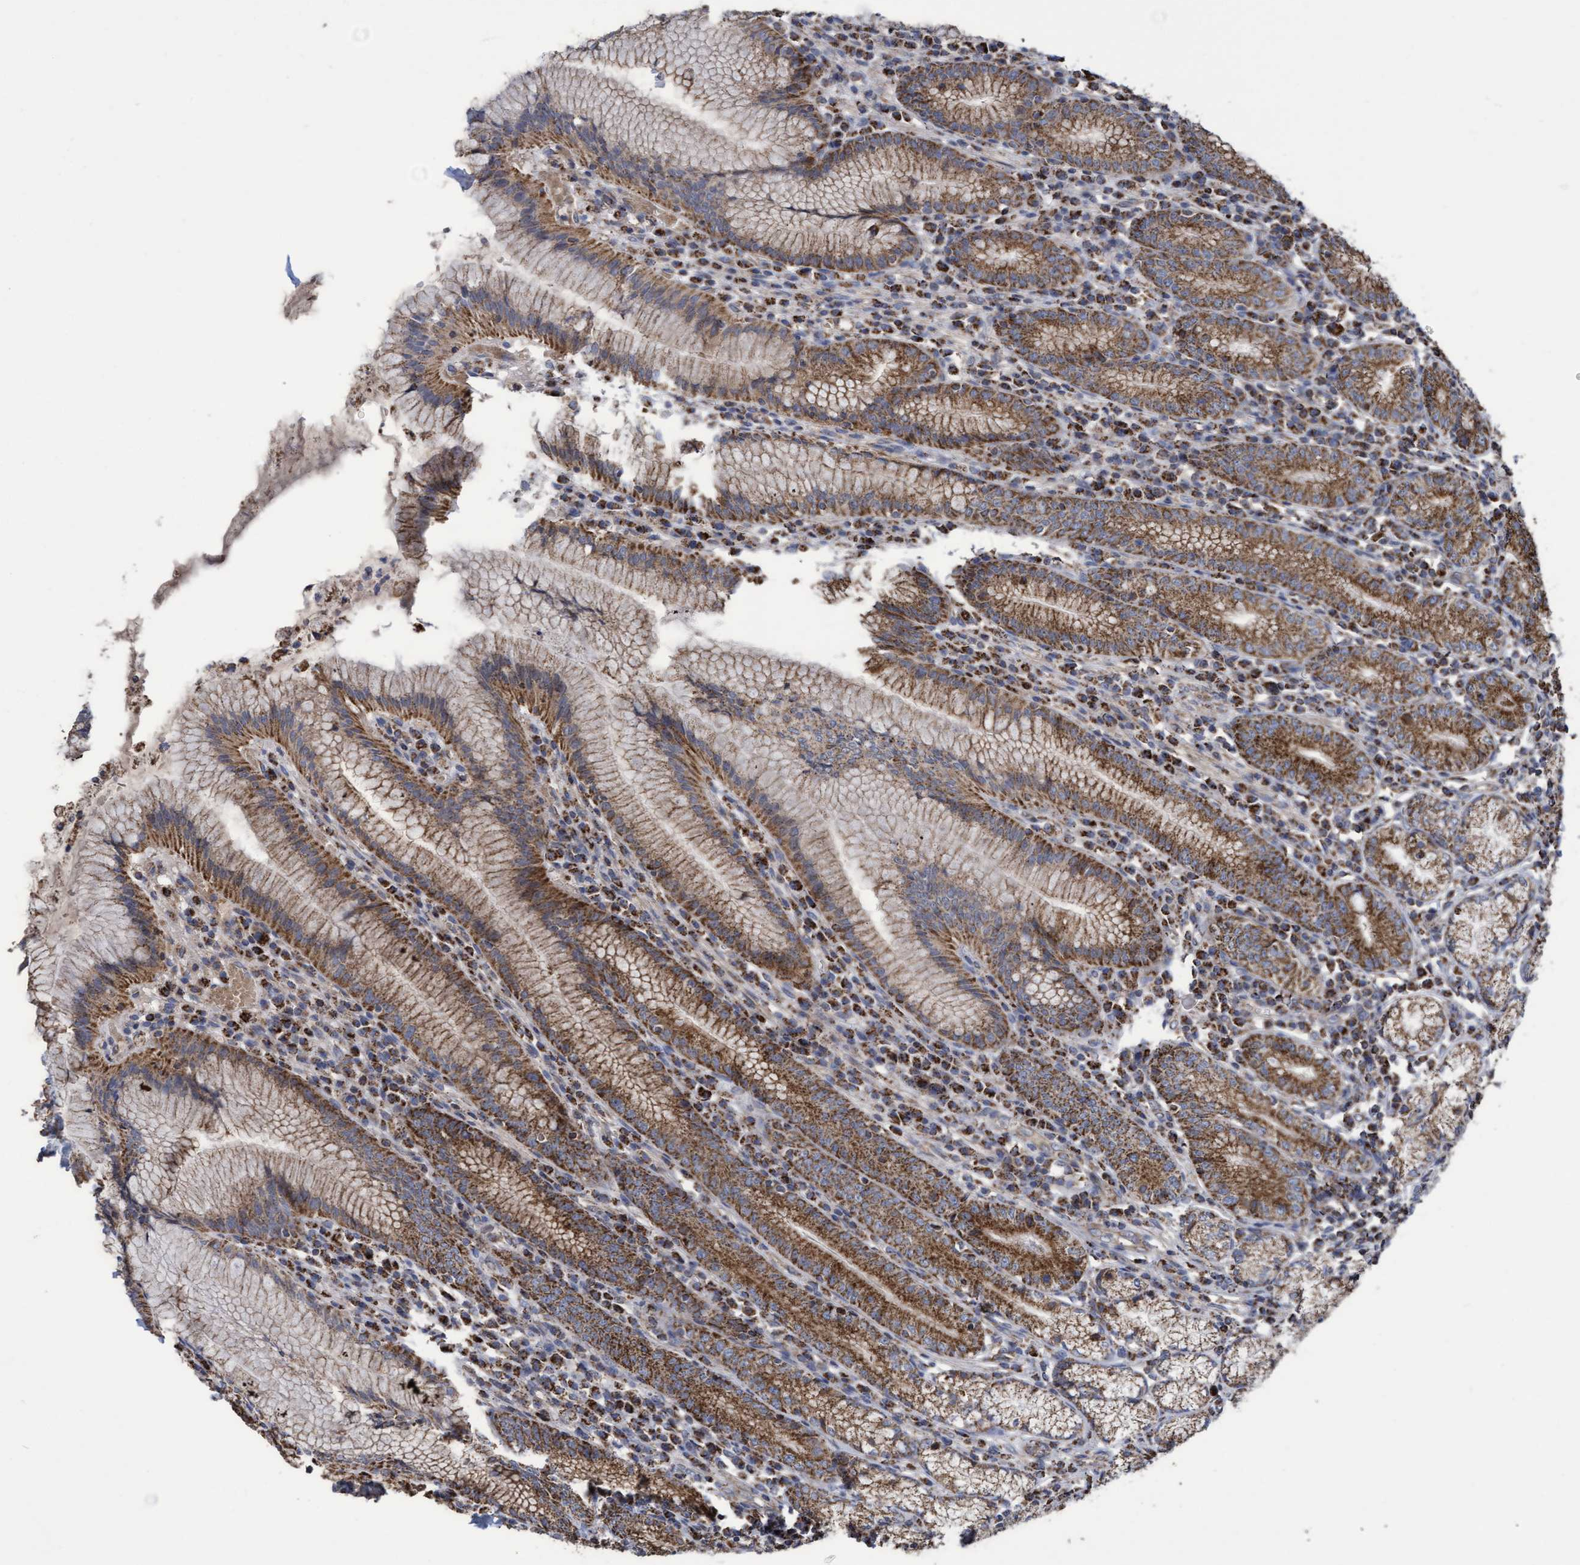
{"staining": {"intensity": "strong", "quantity": ">75%", "location": "cytoplasmic/membranous"}, "tissue": "stomach", "cell_type": "Glandular cells", "image_type": "normal", "snomed": [{"axis": "morphology", "description": "Normal tissue, NOS"}, {"axis": "topography", "description": "Stomach"}], "caption": "High-power microscopy captured an immunohistochemistry image of normal stomach, revealing strong cytoplasmic/membranous expression in about >75% of glandular cells. (Stains: DAB (3,3'-diaminobenzidine) in brown, nuclei in blue, Microscopy: brightfield microscopy at high magnification).", "gene": "COBL", "patient": {"sex": "male", "age": 55}}